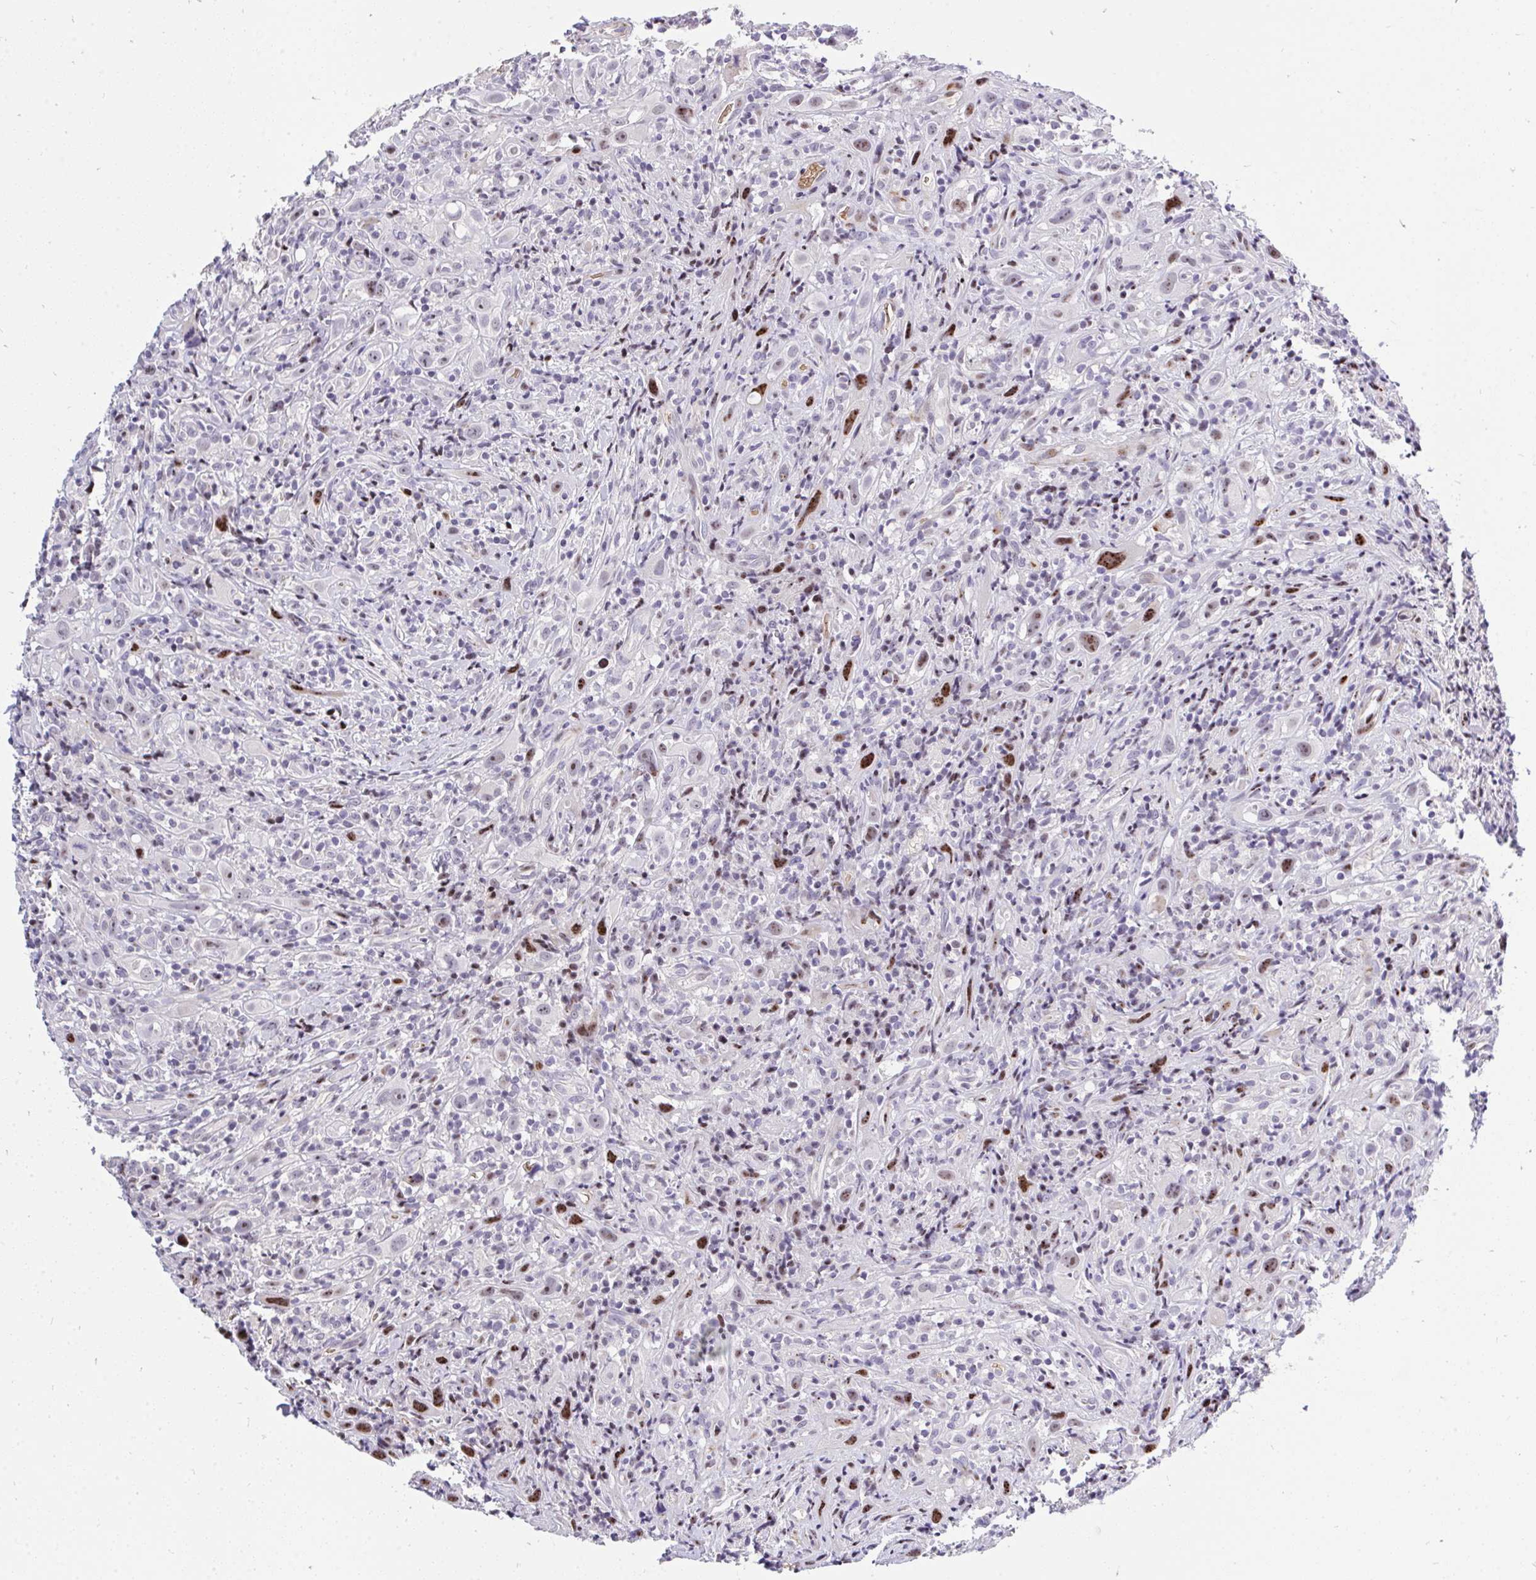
{"staining": {"intensity": "moderate", "quantity": "<25%", "location": "nuclear"}, "tissue": "head and neck cancer", "cell_type": "Tumor cells", "image_type": "cancer", "snomed": [{"axis": "morphology", "description": "Squamous cell carcinoma, NOS"}, {"axis": "topography", "description": "Head-Neck"}], "caption": "Moderate nuclear staining is appreciated in approximately <25% of tumor cells in head and neck cancer (squamous cell carcinoma).", "gene": "PLPPR3", "patient": {"sex": "female", "age": 95}}